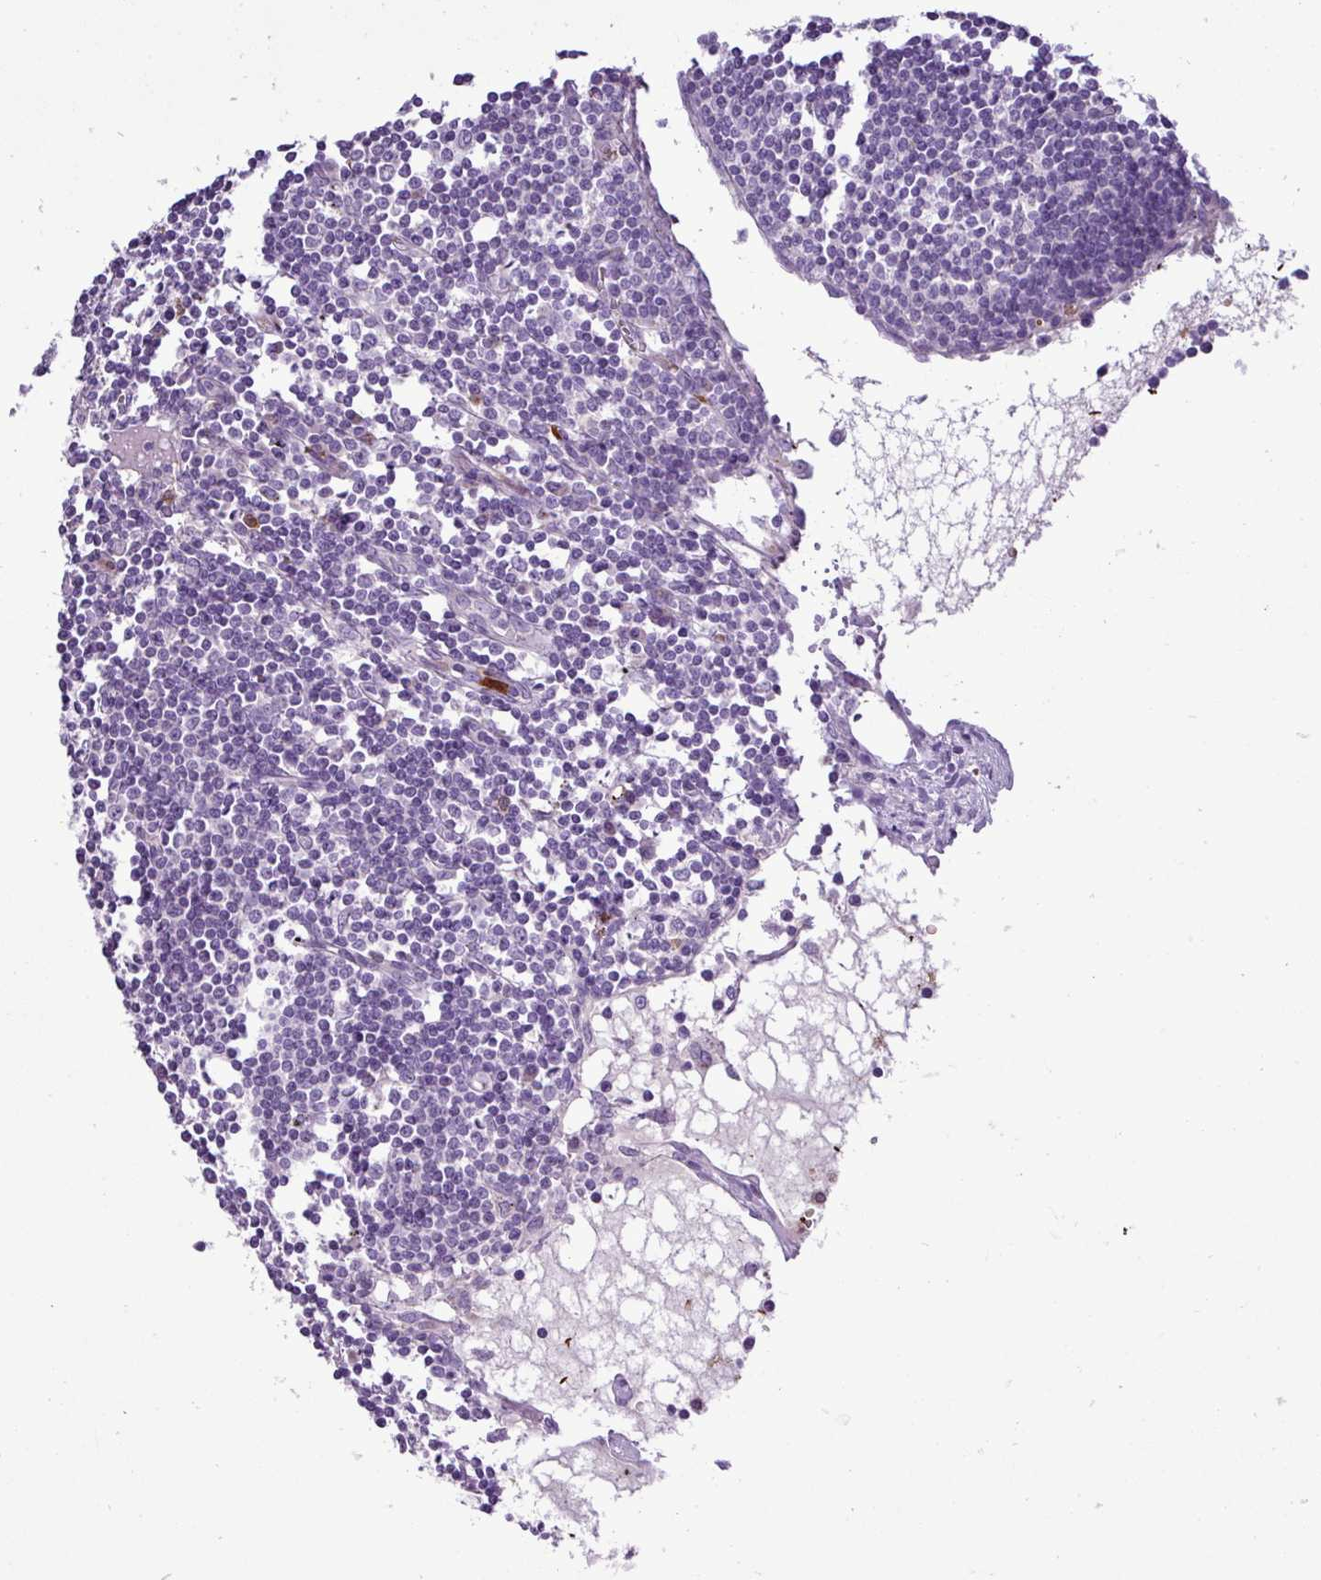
{"staining": {"intensity": "negative", "quantity": "none", "location": "none"}, "tissue": "lymph node", "cell_type": "Germinal center cells", "image_type": "normal", "snomed": [{"axis": "morphology", "description": "Normal tissue, NOS"}, {"axis": "topography", "description": "Lymph node"}], "caption": "Immunohistochemistry photomicrograph of normal human lymph node stained for a protein (brown), which displays no positivity in germinal center cells. (DAB immunohistochemistry (IHC) visualized using brightfield microscopy, high magnification).", "gene": "MGAT4B", "patient": {"sex": "male", "age": 74}}